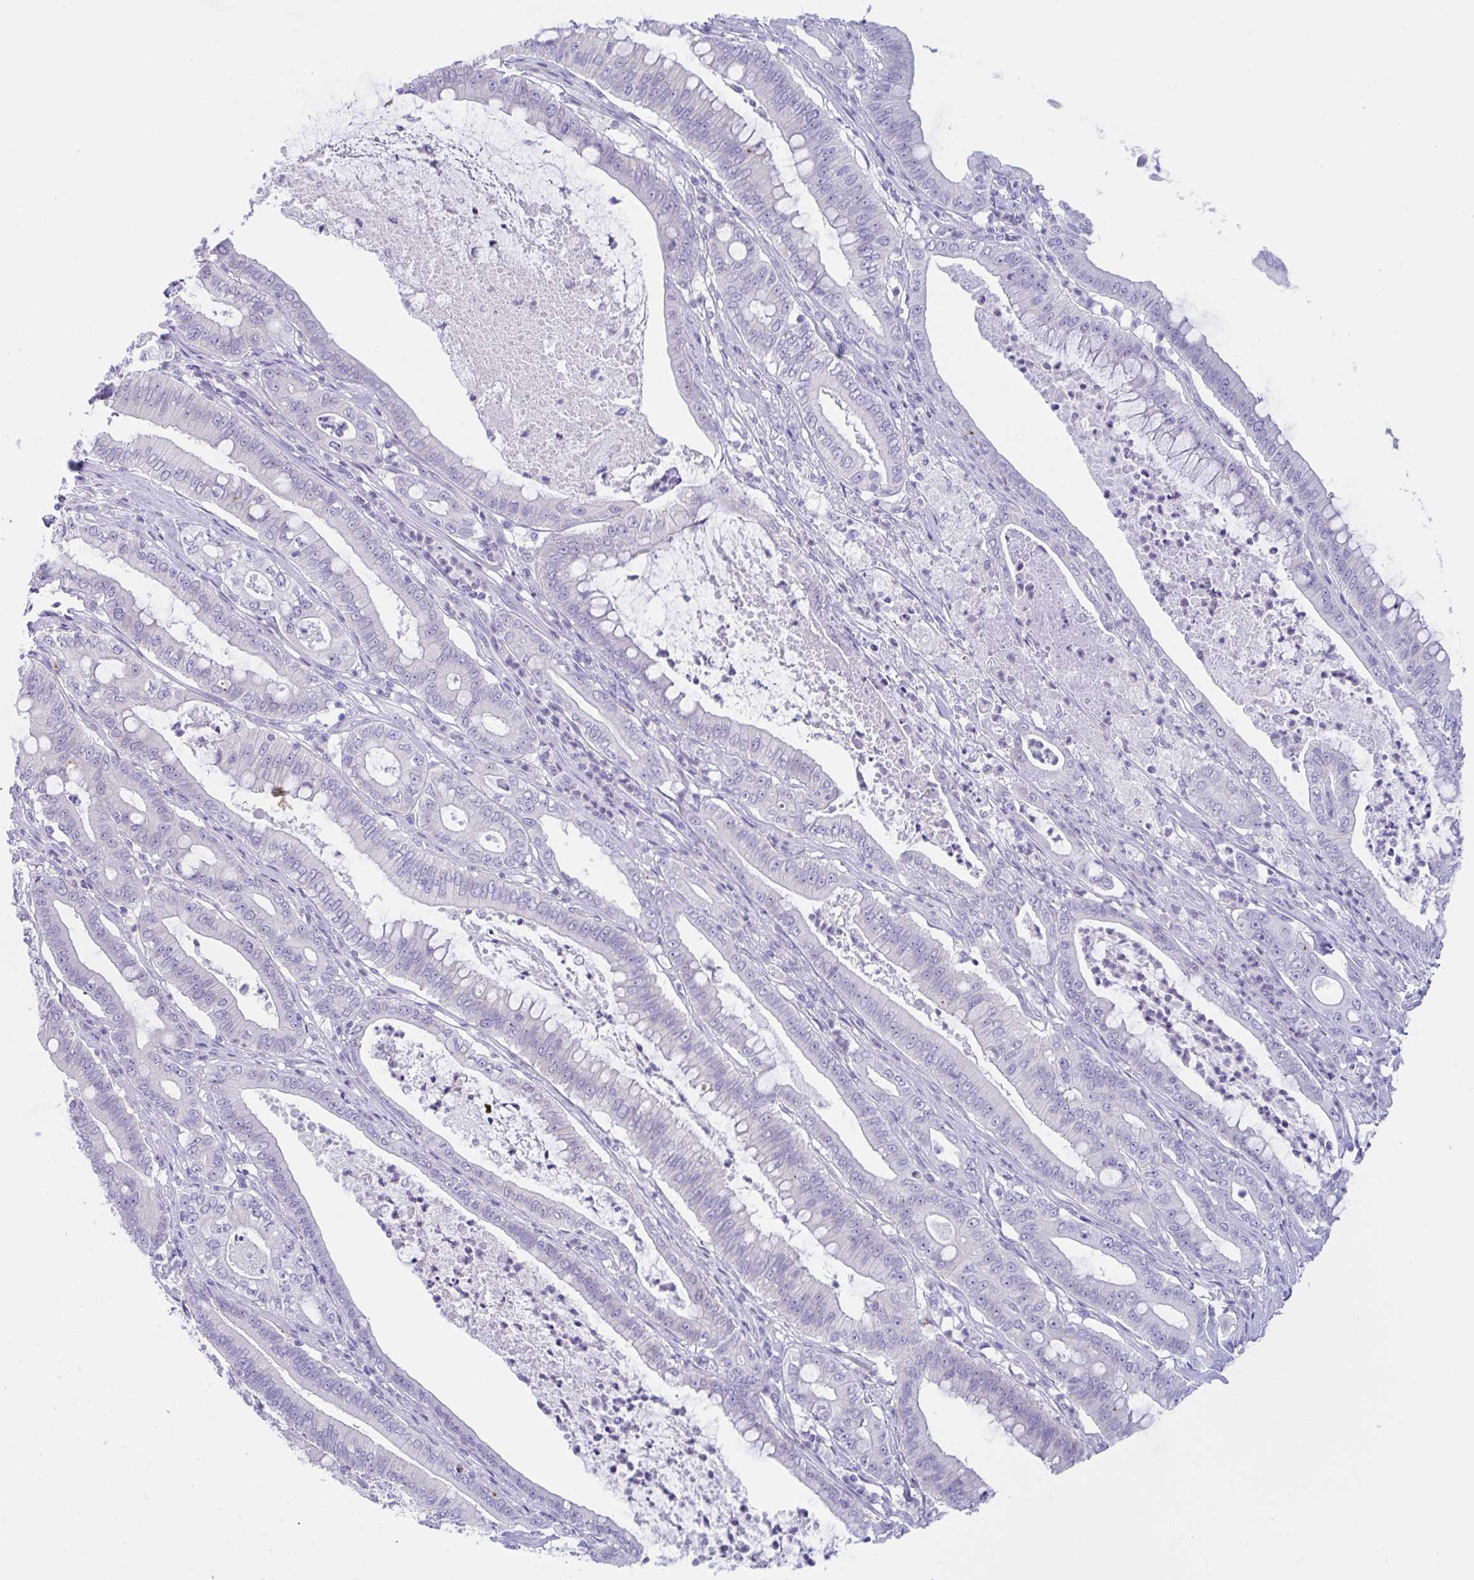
{"staining": {"intensity": "negative", "quantity": "none", "location": "none"}, "tissue": "pancreatic cancer", "cell_type": "Tumor cells", "image_type": "cancer", "snomed": [{"axis": "morphology", "description": "Adenocarcinoma, NOS"}, {"axis": "topography", "description": "Pancreas"}], "caption": "Immunohistochemistry micrograph of neoplastic tissue: human pancreatic adenocarcinoma stained with DAB (3,3'-diaminobenzidine) demonstrates no significant protein expression in tumor cells. (DAB (3,3'-diaminobenzidine) immunohistochemistry with hematoxylin counter stain).", "gene": "OR6N2", "patient": {"sex": "male", "age": 71}}